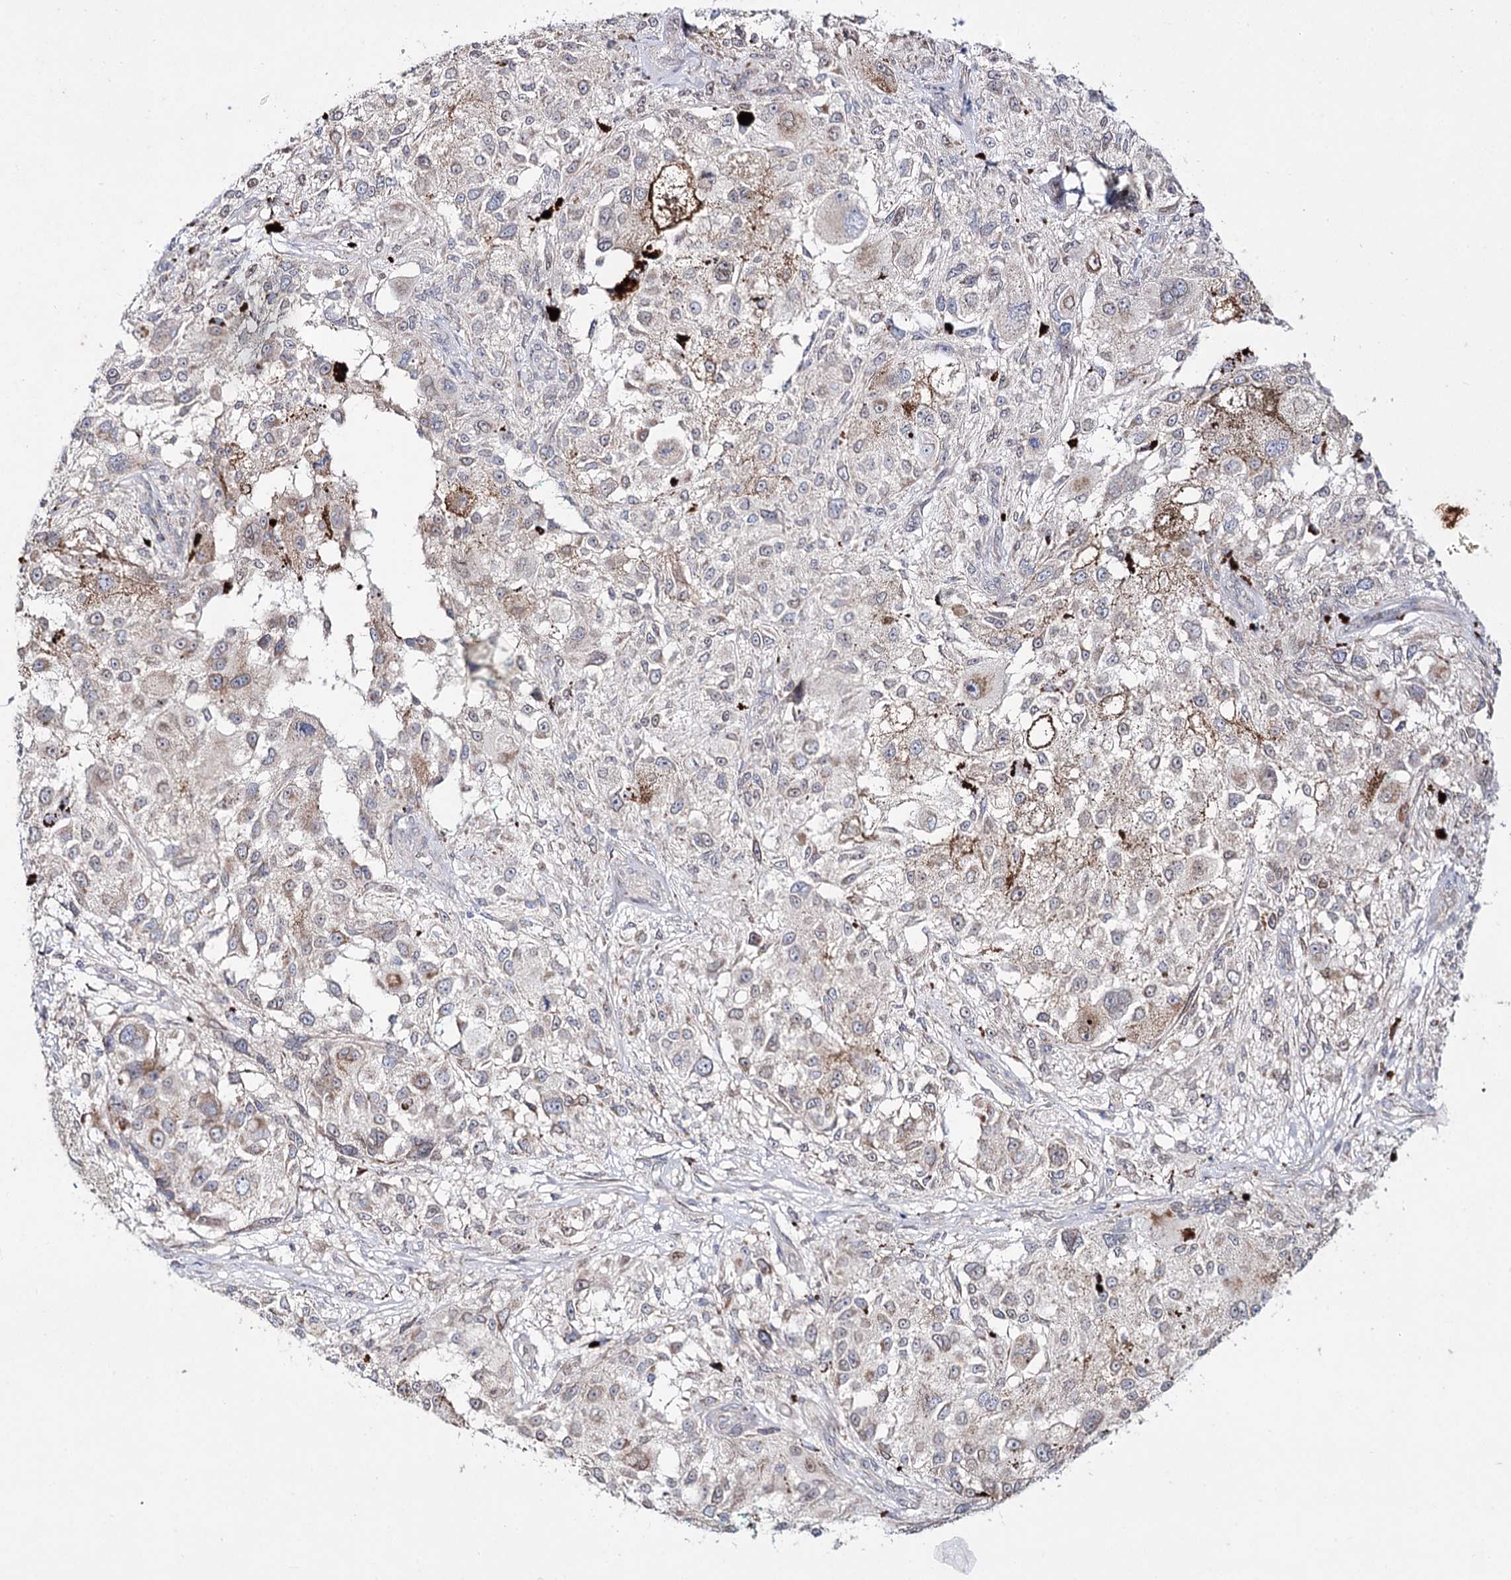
{"staining": {"intensity": "weak", "quantity": "<25%", "location": "cytoplasmic/membranous"}, "tissue": "melanoma", "cell_type": "Tumor cells", "image_type": "cancer", "snomed": [{"axis": "morphology", "description": "Necrosis, NOS"}, {"axis": "morphology", "description": "Malignant melanoma, NOS"}, {"axis": "topography", "description": "Skin"}], "caption": "Tumor cells are negative for protein expression in human melanoma.", "gene": "C11orf80", "patient": {"sex": "female", "age": 87}}